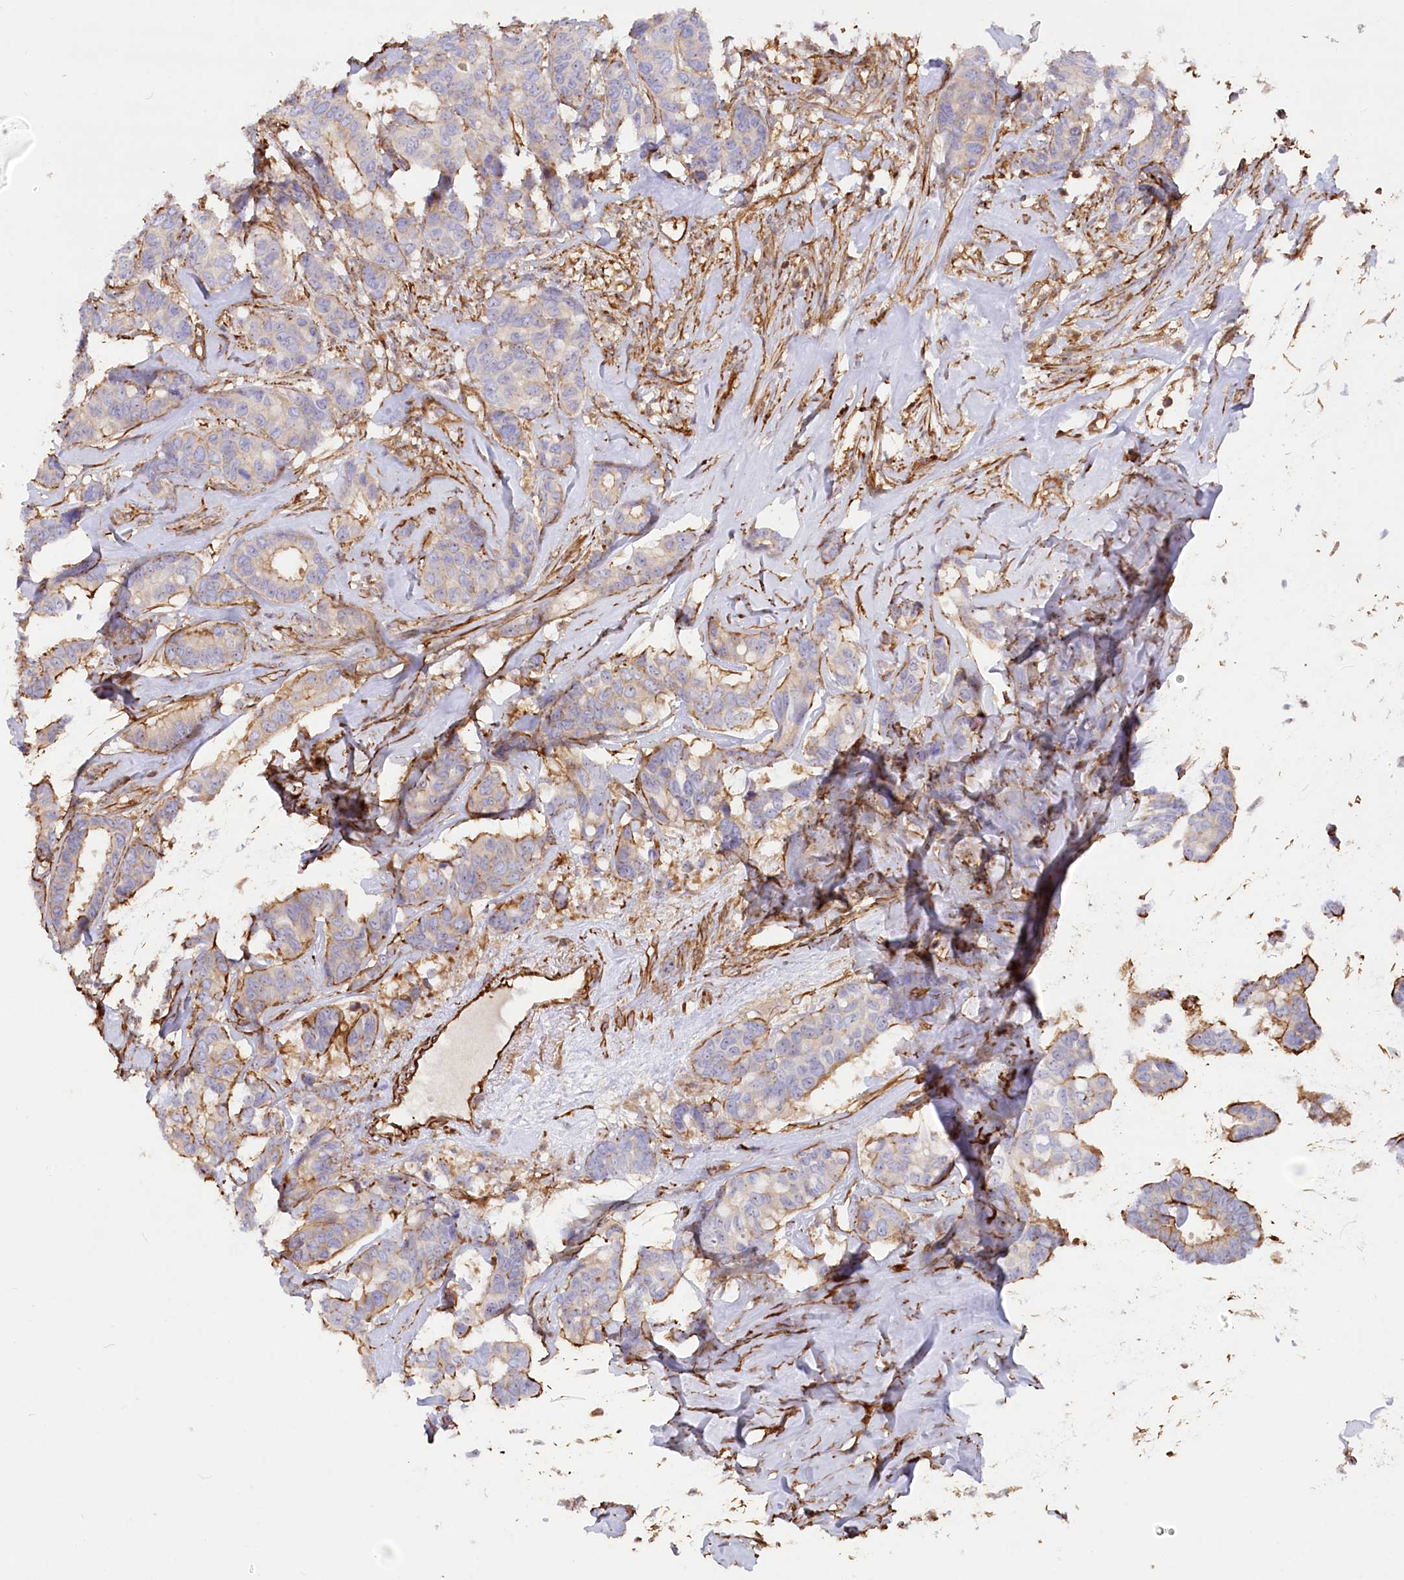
{"staining": {"intensity": "moderate", "quantity": "<25%", "location": "cytoplasmic/membranous"}, "tissue": "breast cancer", "cell_type": "Tumor cells", "image_type": "cancer", "snomed": [{"axis": "morphology", "description": "Duct carcinoma"}, {"axis": "topography", "description": "Breast"}], "caption": "Moderate cytoplasmic/membranous positivity is seen in approximately <25% of tumor cells in breast cancer. (brown staining indicates protein expression, while blue staining denotes nuclei).", "gene": "WDR36", "patient": {"sex": "female", "age": 87}}